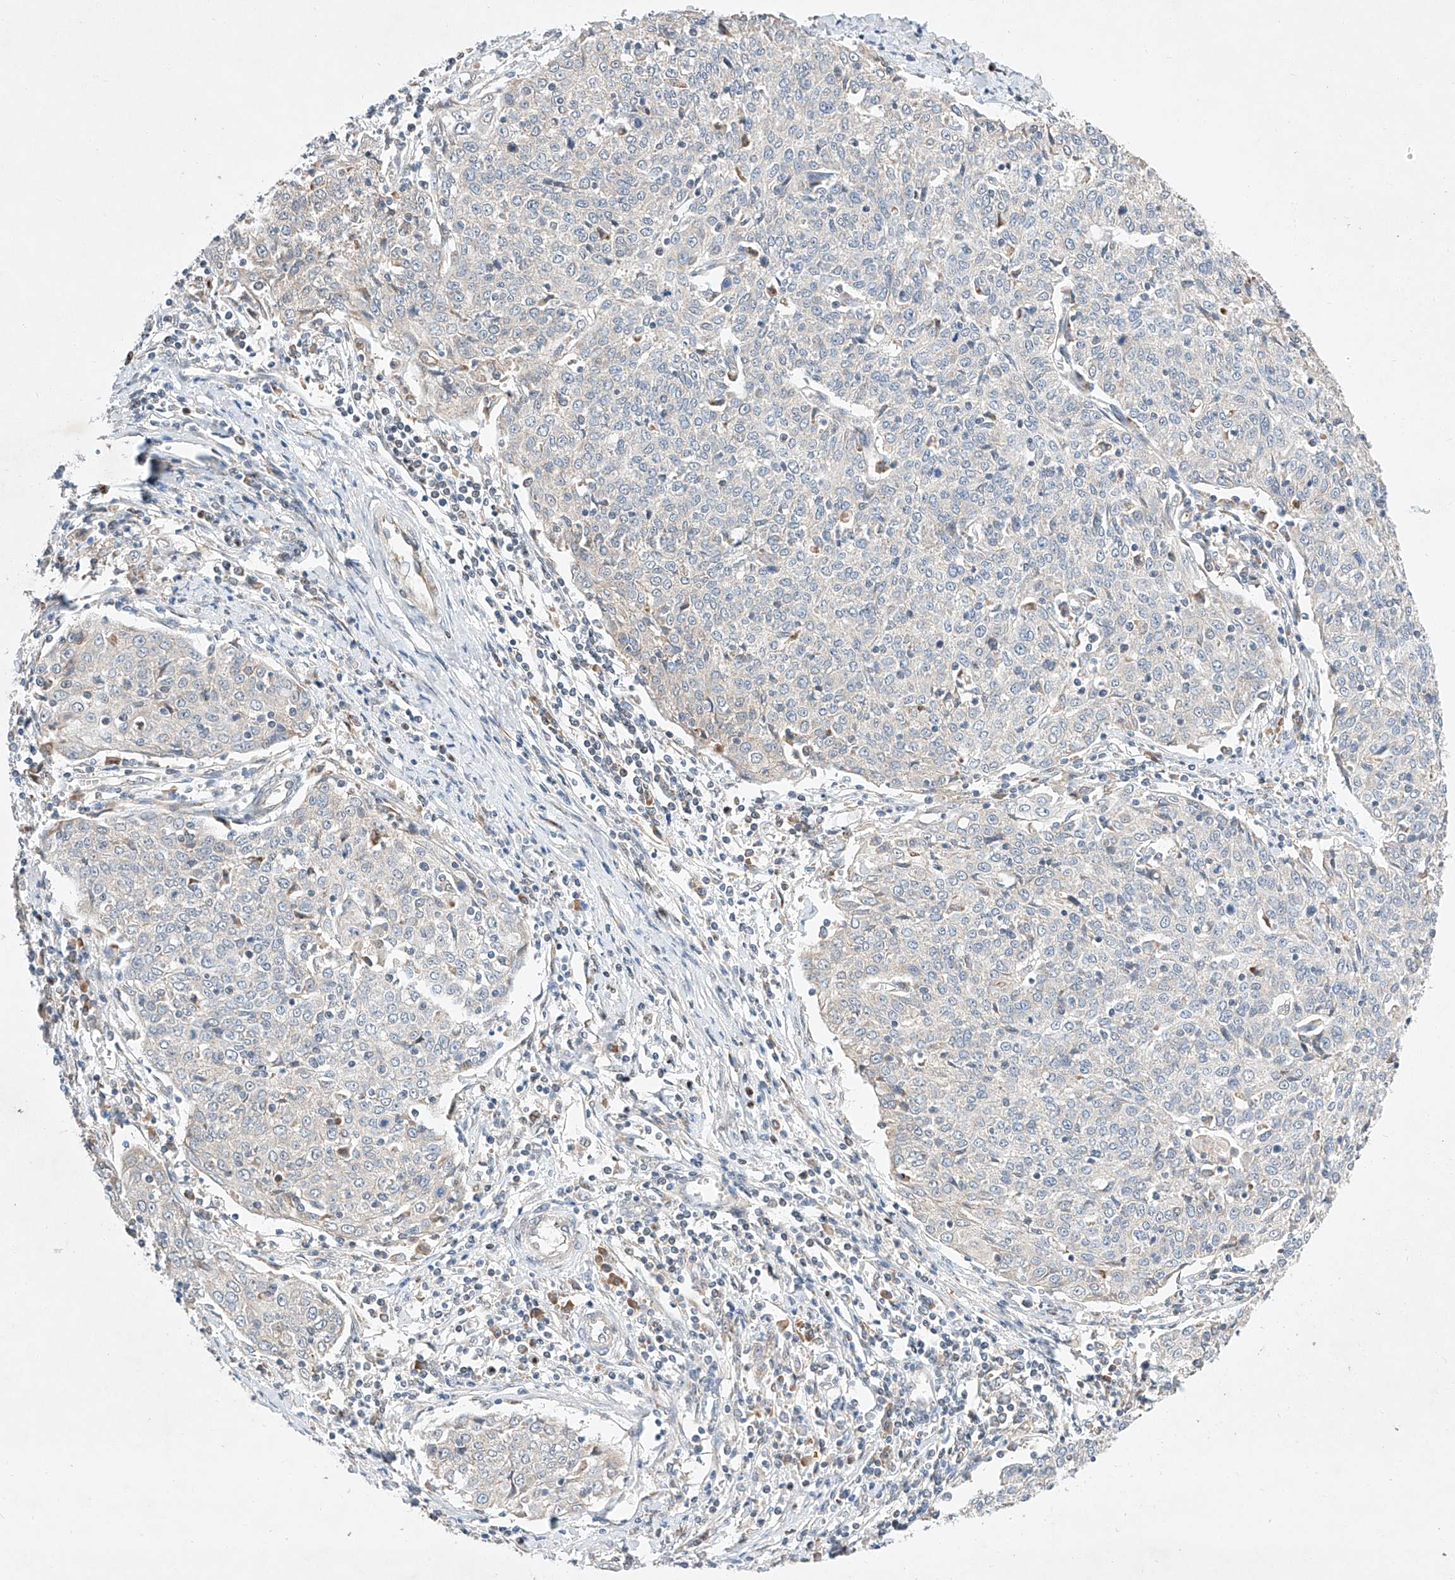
{"staining": {"intensity": "negative", "quantity": "none", "location": "none"}, "tissue": "cervical cancer", "cell_type": "Tumor cells", "image_type": "cancer", "snomed": [{"axis": "morphology", "description": "Squamous cell carcinoma, NOS"}, {"axis": "topography", "description": "Cervix"}], "caption": "A histopathology image of cervical cancer (squamous cell carcinoma) stained for a protein demonstrates no brown staining in tumor cells. The staining was performed using DAB (3,3'-diaminobenzidine) to visualize the protein expression in brown, while the nuclei were stained in blue with hematoxylin (Magnification: 20x).", "gene": "C6orf118", "patient": {"sex": "female", "age": 48}}